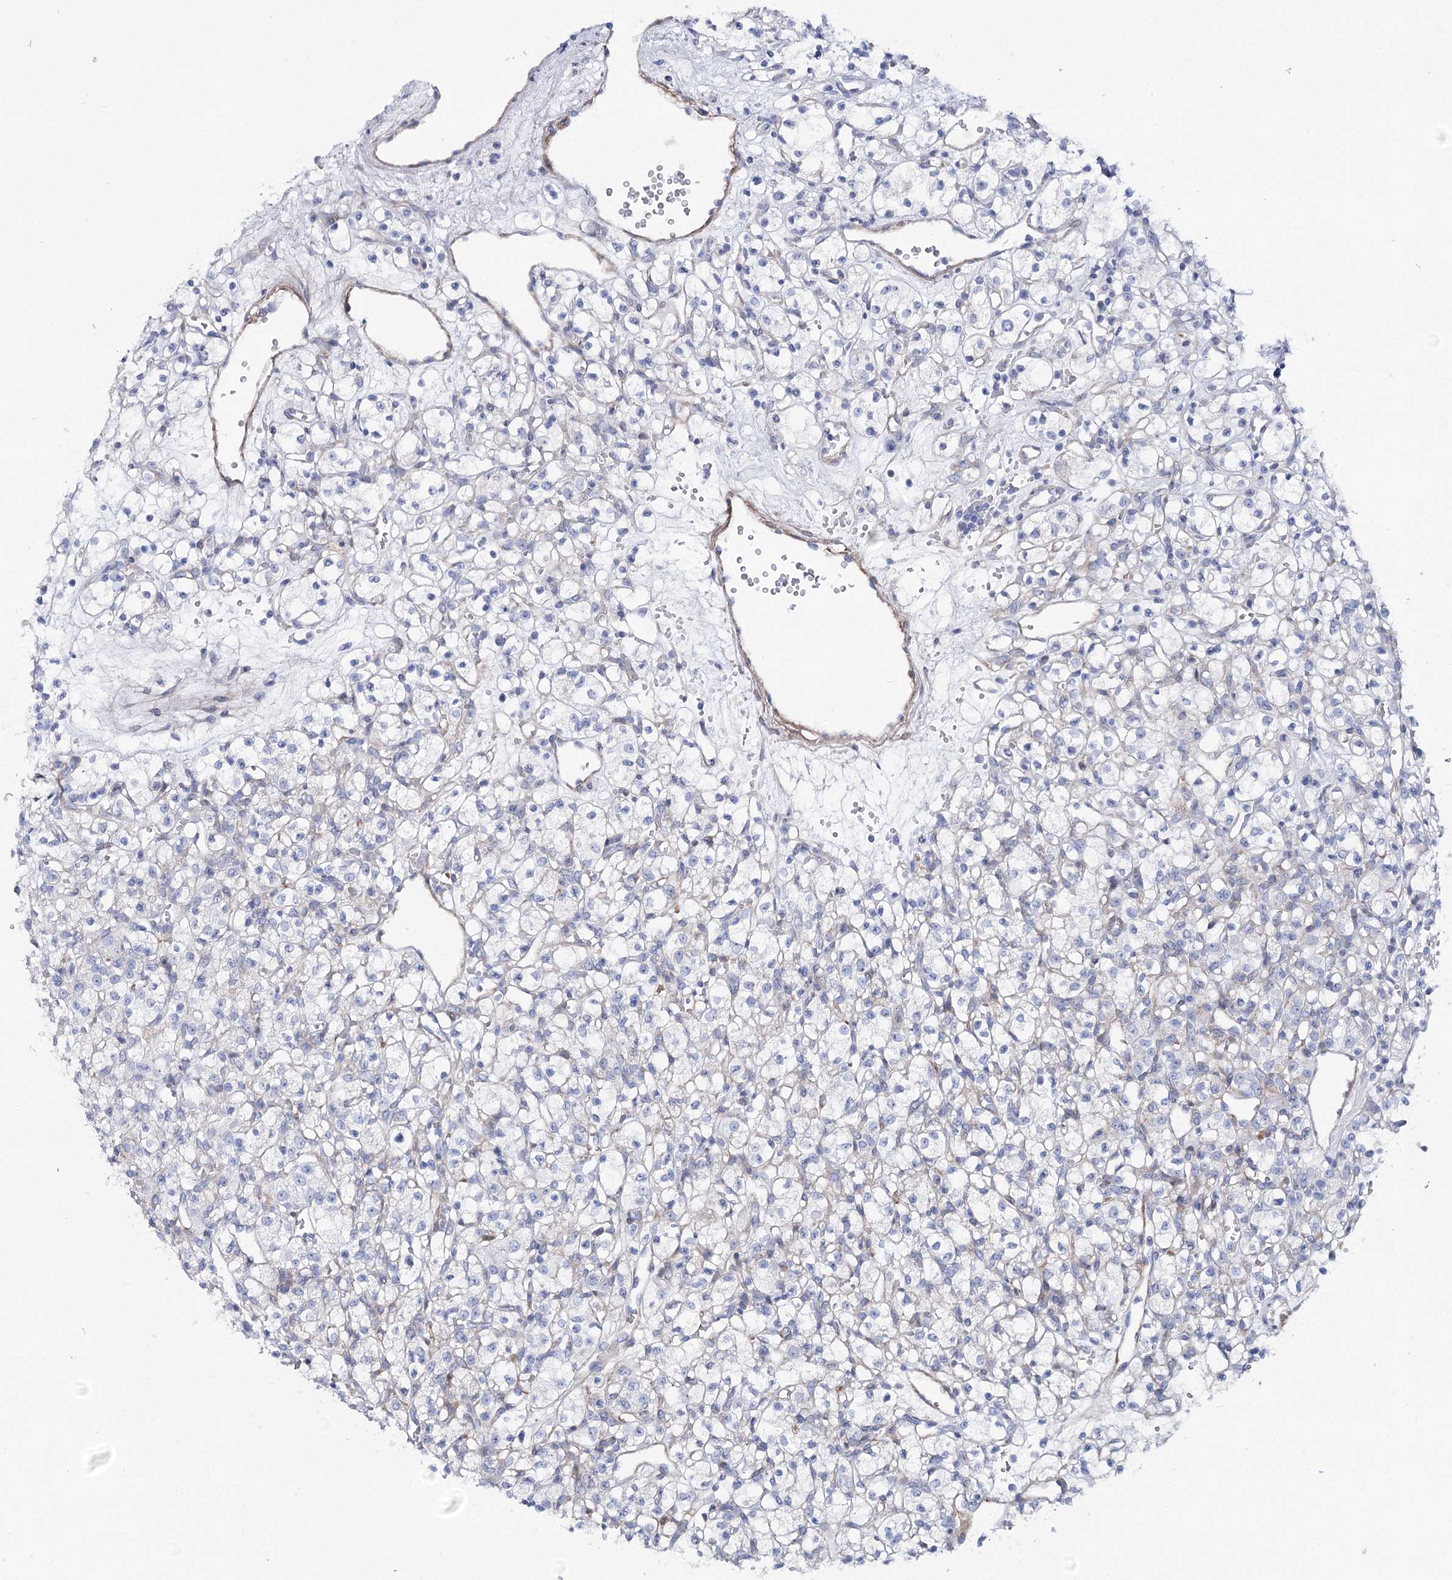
{"staining": {"intensity": "negative", "quantity": "none", "location": "none"}, "tissue": "renal cancer", "cell_type": "Tumor cells", "image_type": "cancer", "snomed": [{"axis": "morphology", "description": "Adenocarcinoma, NOS"}, {"axis": "topography", "description": "Kidney"}], "caption": "Renal cancer (adenocarcinoma) stained for a protein using immunohistochemistry (IHC) reveals no positivity tumor cells.", "gene": "ANKRD23", "patient": {"sex": "female", "age": 59}}